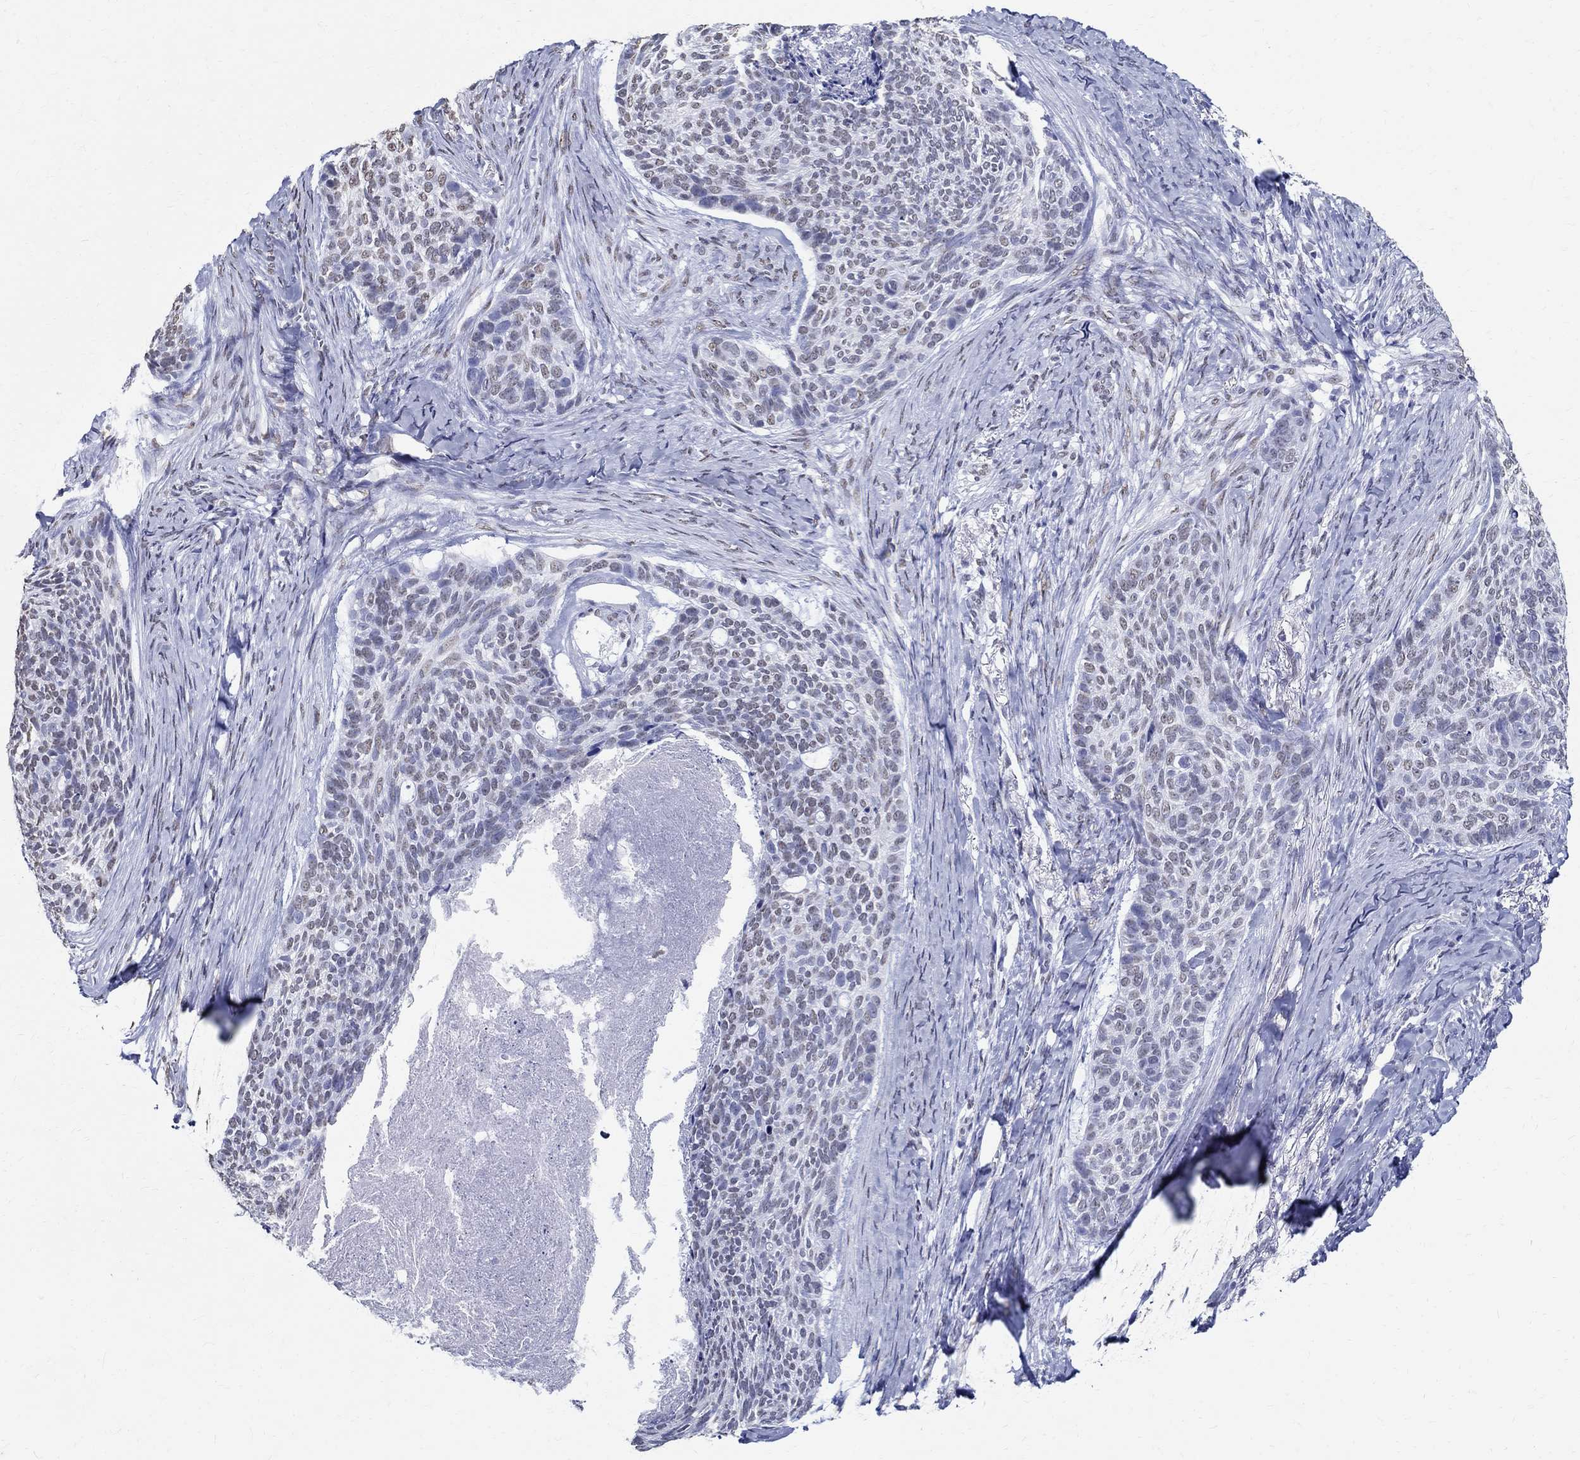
{"staining": {"intensity": "weak", "quantity": "<25%", "location": "nuclear"}, "tissue": "skin cancer", "cell_type": "Tumor cells", "image_type": "cancer", "snomed": [{"axis": "morphology", "description": "Basal cell carcinoma"}, {"axis": "topography", "description": "Skin"}], "caption": "Immunohistochemistry histopathology image of neoplastic tissue: human basal cell carcinoma (skin) stained with DAB demonstrates no significant protein positivity in tumor cells.", "gene": "TSPAN16", "patient": {"sex": "female", "age": 69}}